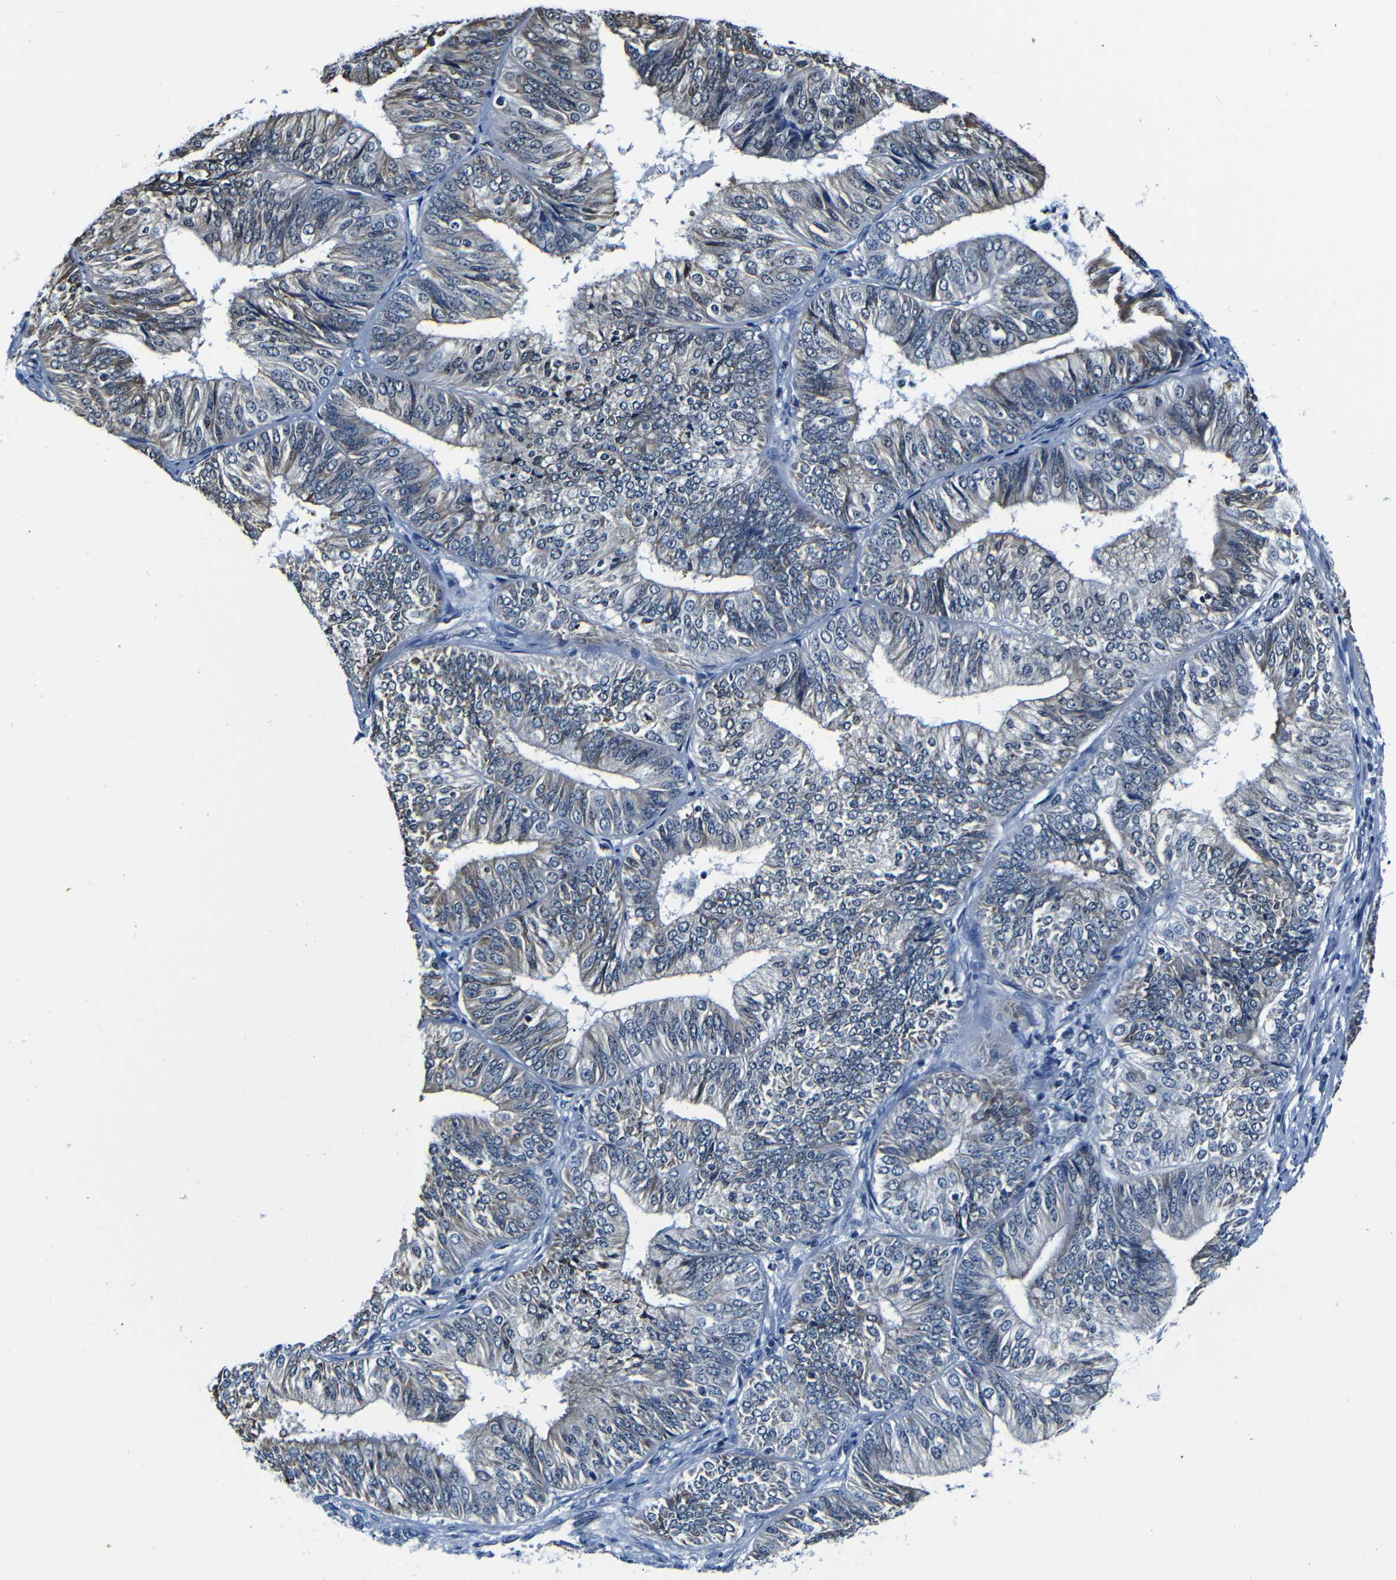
{"staining": {"intensity": "weak", "quantity": "<25%", "location": "cytoplasmic/membranous"}, "tissue": "endometrial cancer", "cell_type": "Tumor cells", "image_type": "cancer", "snomed": [{"axis": "morphology", "description": "Adenocarcinoma, NOS"}, {"axis": "topography", "description": "Endometrium"}], "caption": "A histopathology image of human endometrial cancer (adenocarcinoma) is negative for staining in tumor cells.", "gene": "NCBP3", "patient": {"sex": "female", "age": 58}}